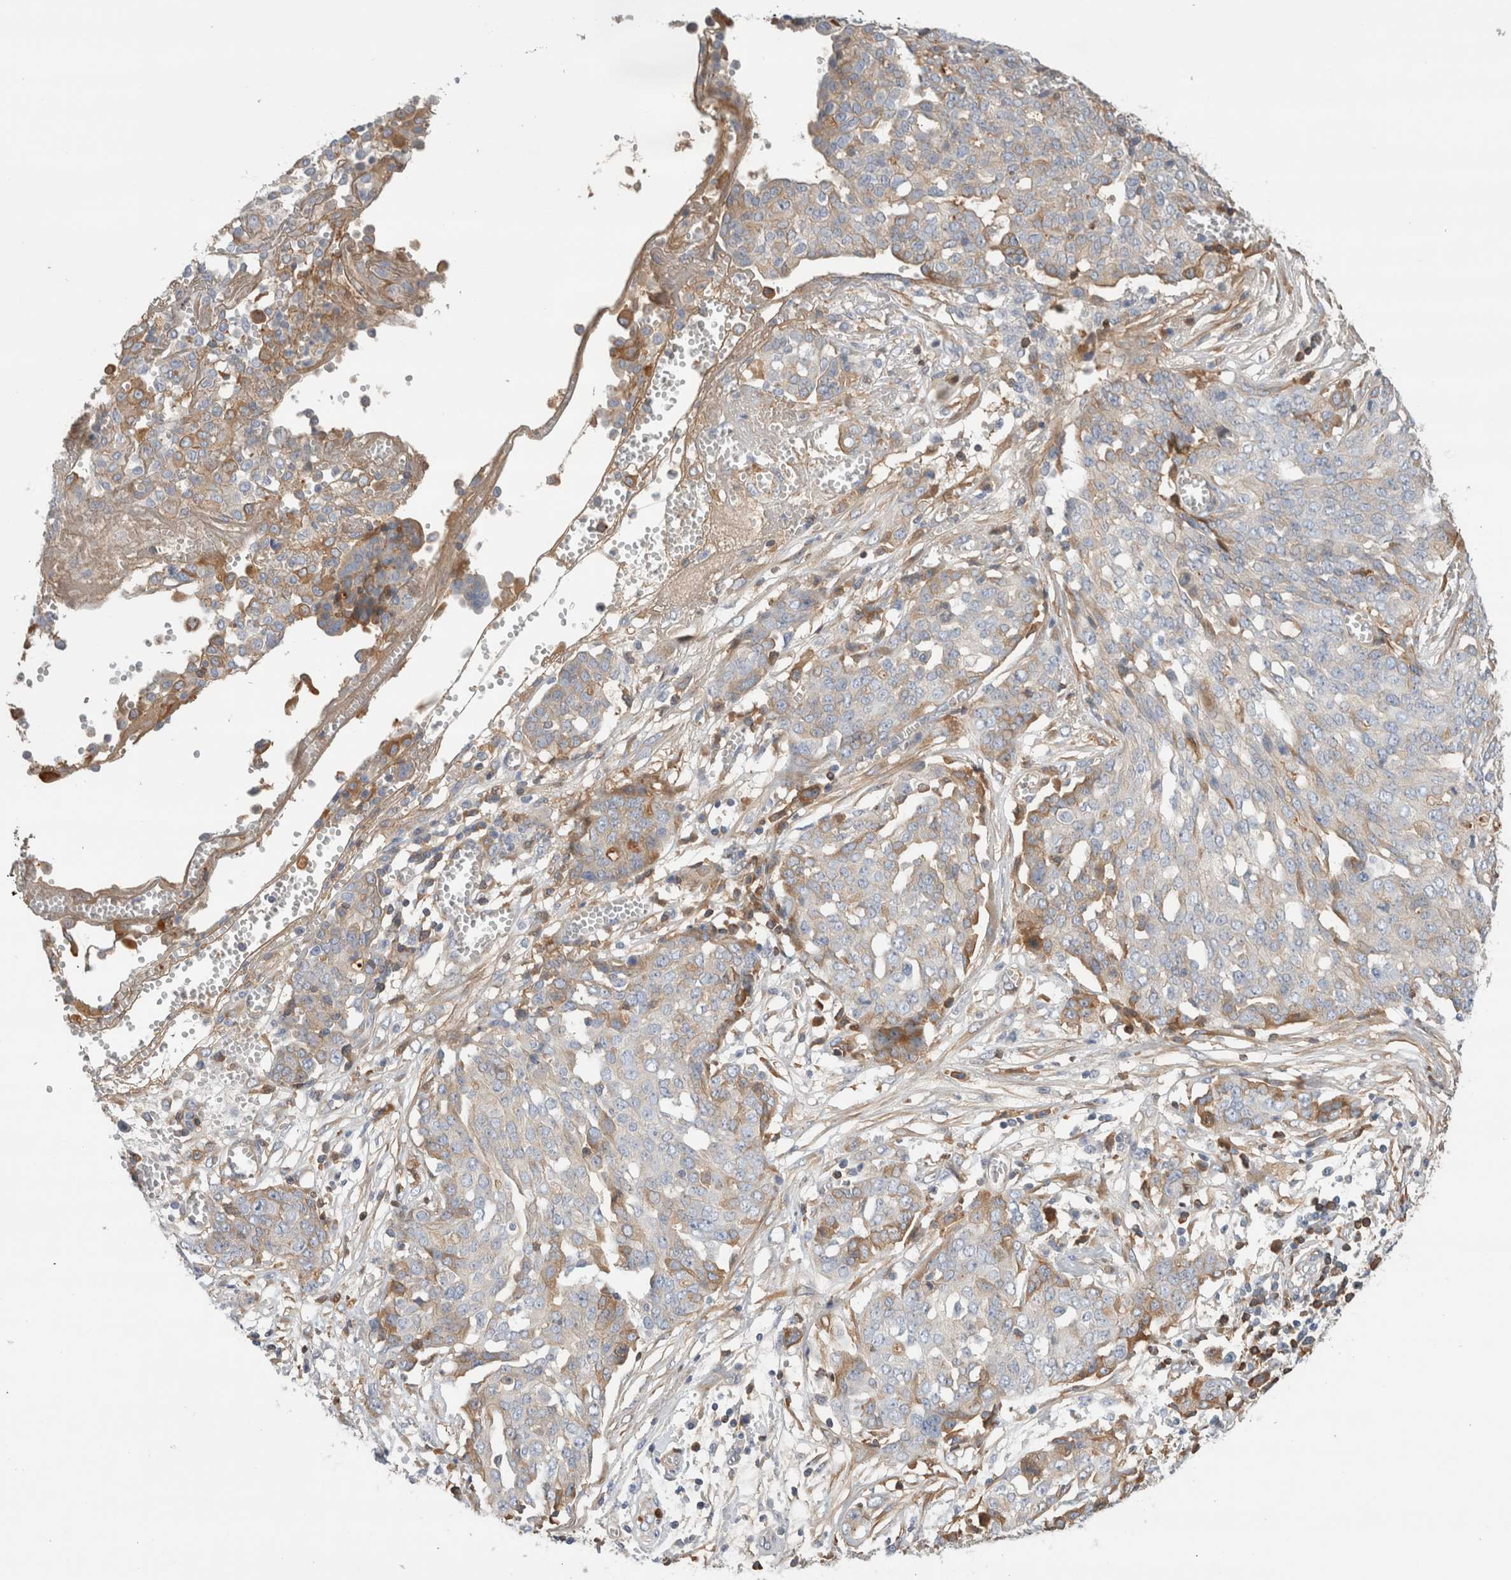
{"staining": {"intensity": "moderate", "quantity": "<25%", "location": "cytoplasmic/membranous"}, "tissue": "ovarian cancer", "cell_type": "Tumor cells", "image_type": "cancer", "snomed": [{"axis": "morphology", "description": "Cystadenocarcinoma, serous, NOS"}, {"axis": "topography", "description": "Soft tissue"}, {"axis": "topography", "description": "Ovary"}], "caption": "IHC of human ovarian cancer reveals low levels of moderate cytoplasmic/membranous staining in approximately <25% of tumor cells.", "gene": "CFI", "patient": {"sex": "female", "age": 57}}